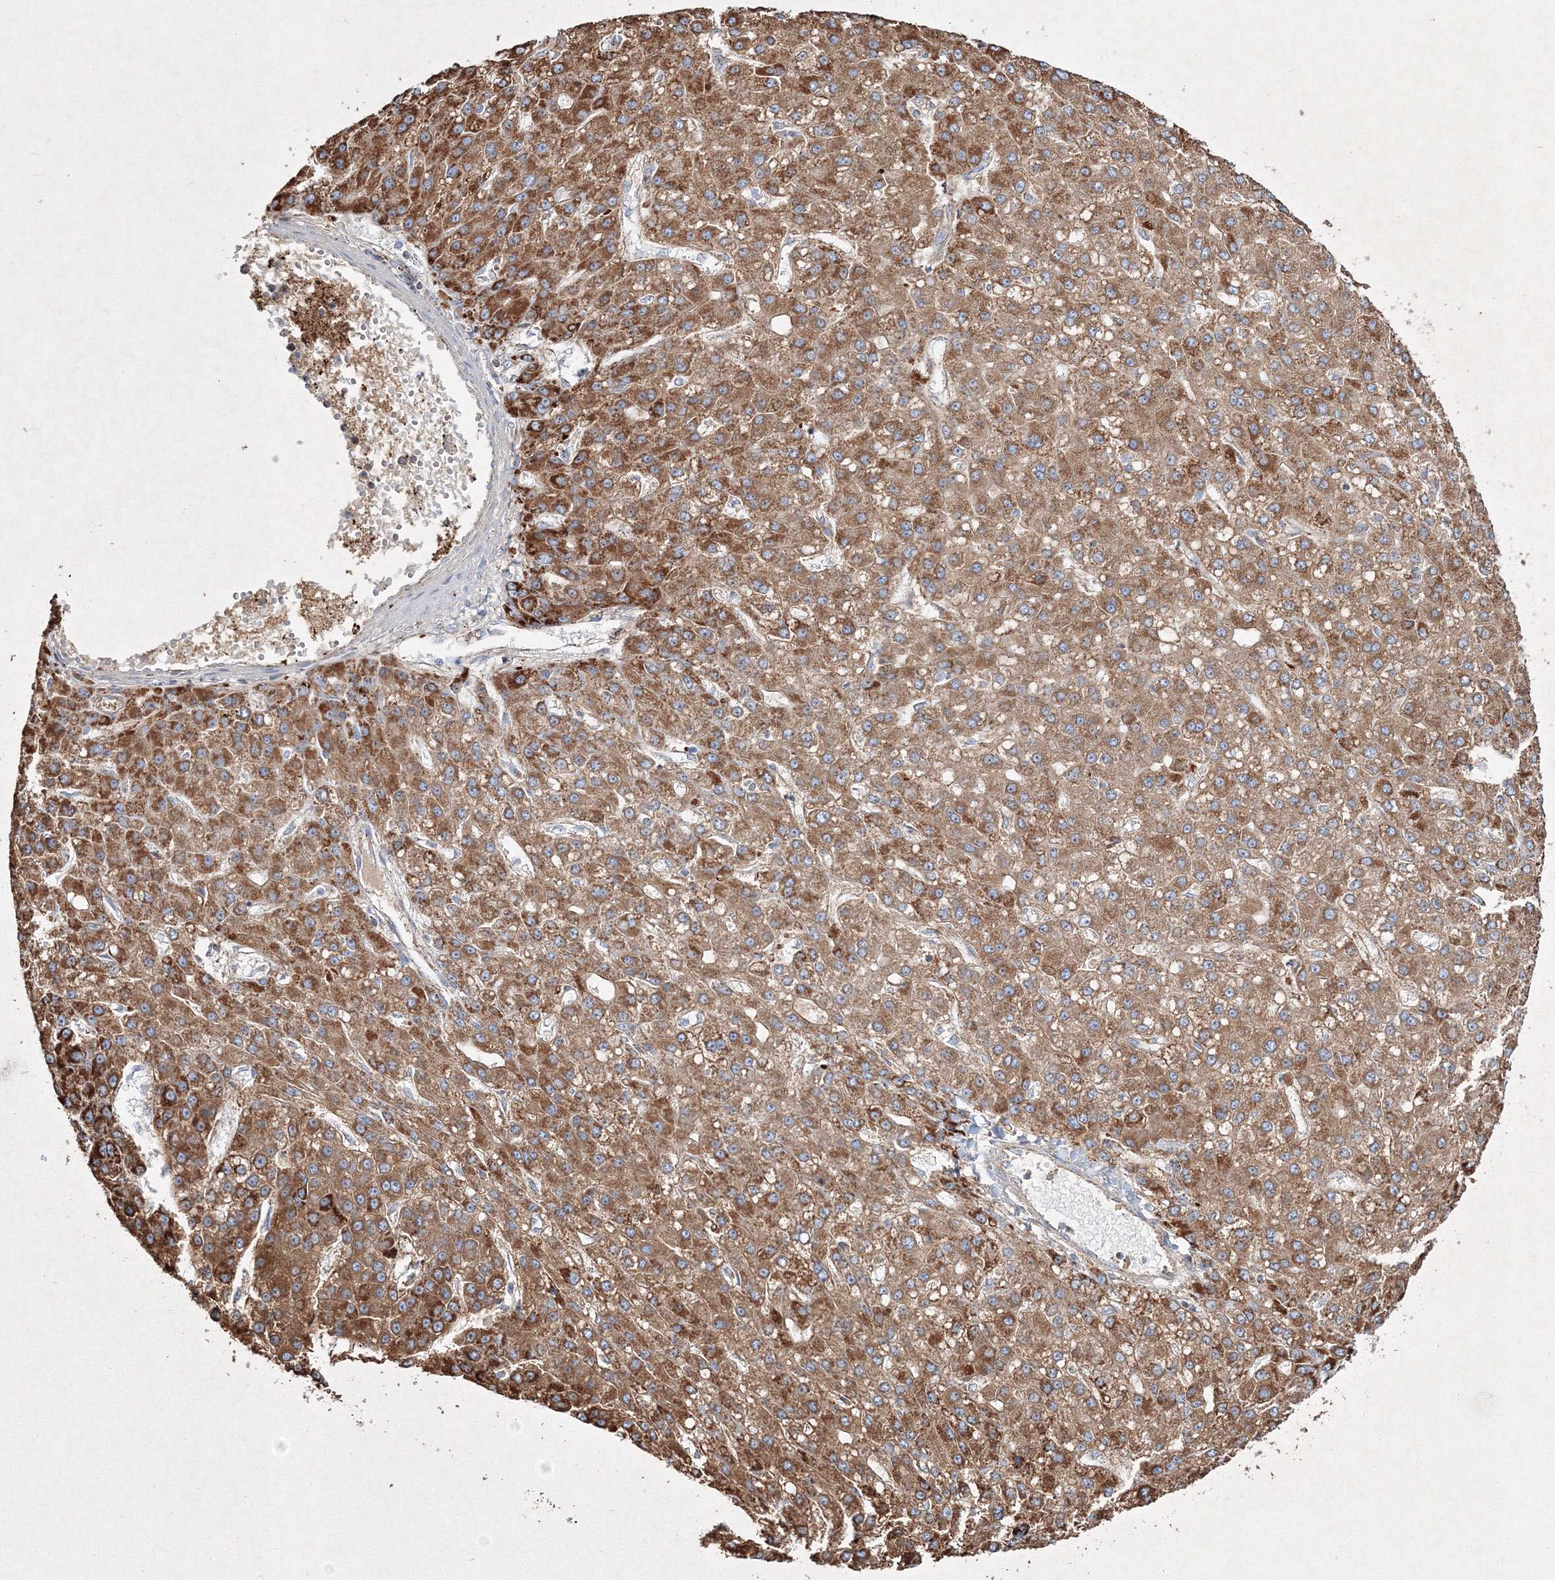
{"staining": {"intensity": "moderate", "quantity": ">75%", "location": "cytoplasmic/membranous"}, "tissue": "liver cancer", "cell_type": "Tumor cells", "image_type": "cancer", "snomed": [{"axis": "morphology", "description": "Carcinoma, Hepatocellular, NOS"}, {"axis": "topography", "description": "Liver"}], "caption": "Immunohistochemistry (IHC) of hepatocellular carcinoma (liver) shows medium levels of moderate cytoplasmic/membranous expression in about >75% of tumor cells. The protein is stained brown, and the nuclei are stained in blue (DAB IHC with brightfield microscopy, high magnification).", "gene": "IGSF9", "patient": {"sex": "male", "age": 67}}